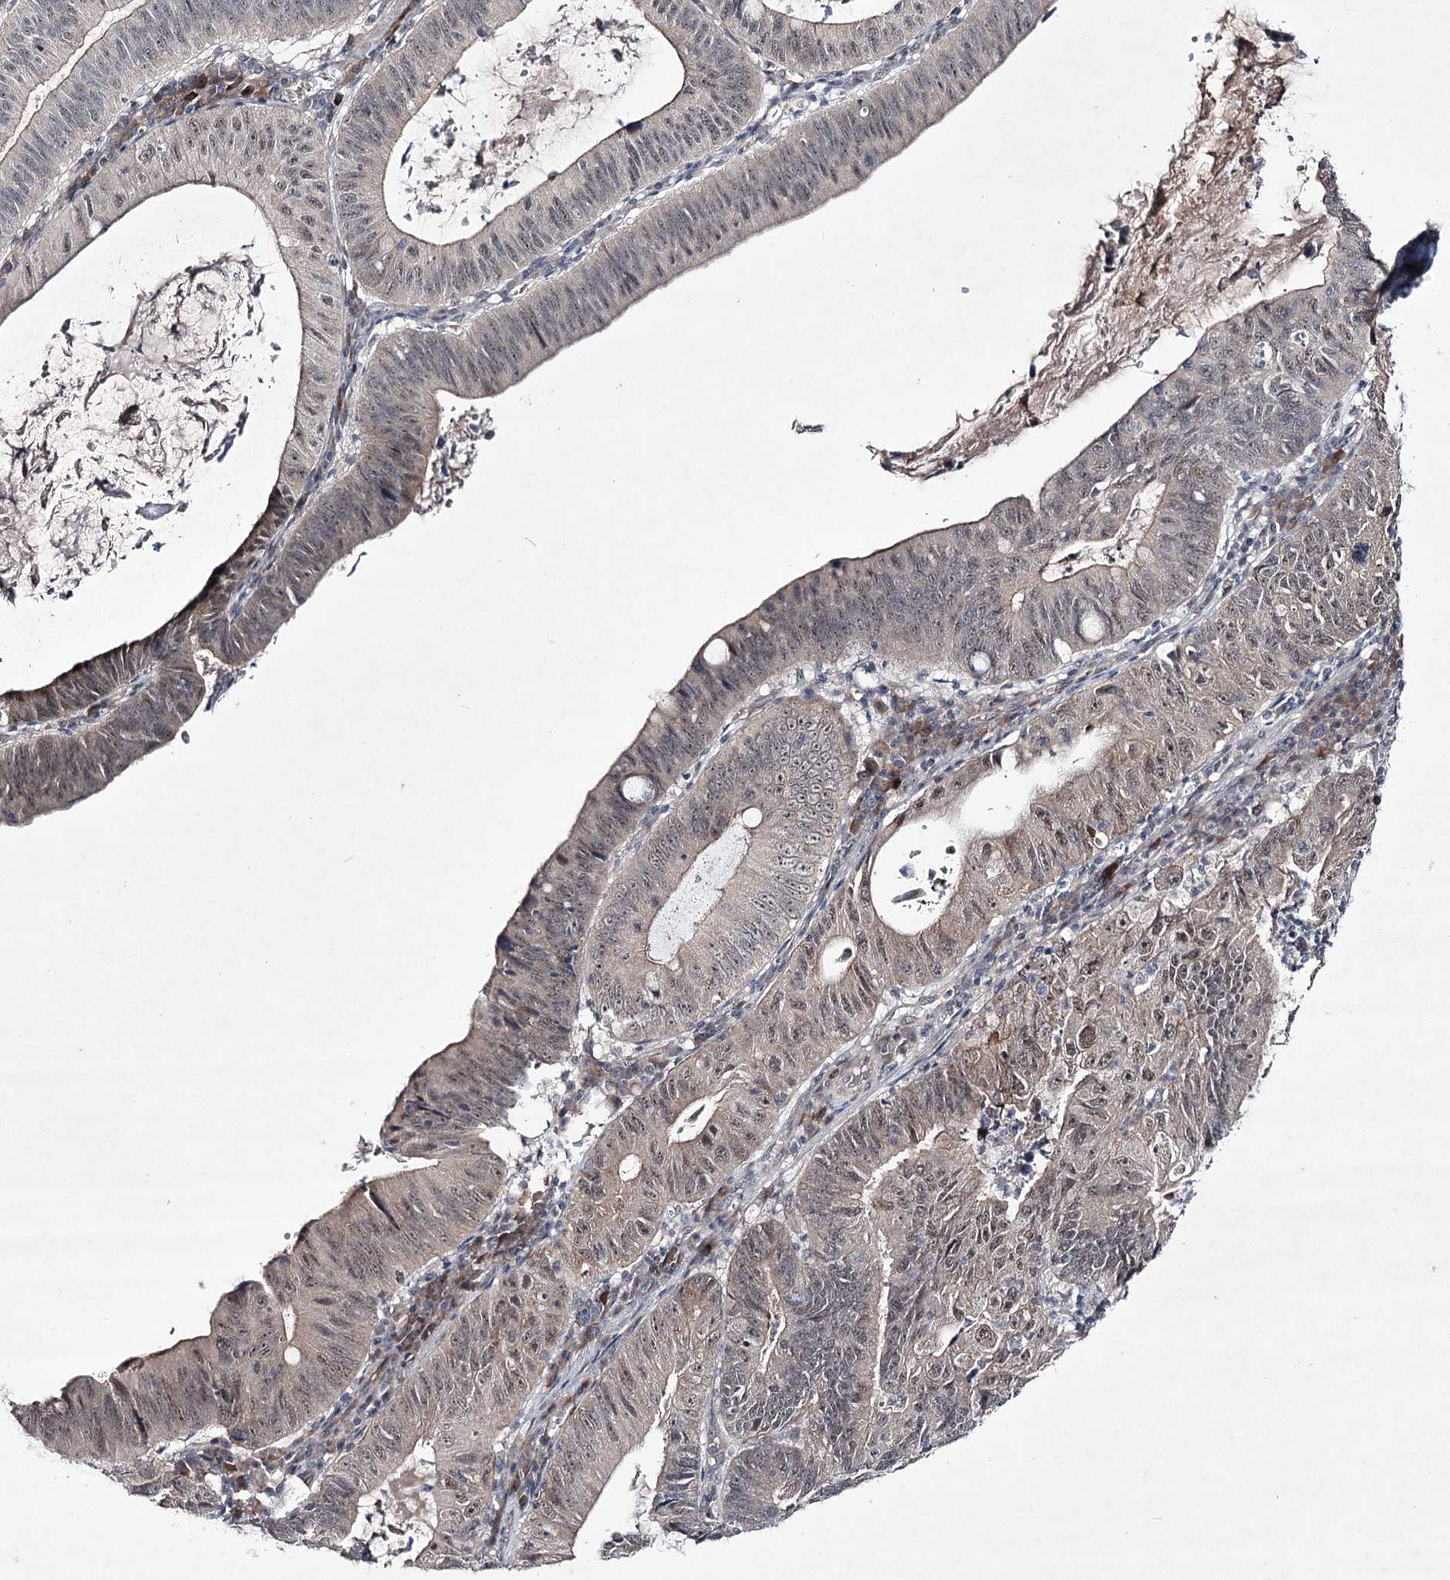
{"staining": {"intensity": "moderate", "quantity": "25%-75%", "location": "nuclear"}, "tissue": "stomach cancer", "cell_type": "Tumor cells", "image_type": "cancer", "snomed": [{"axis": "morphology", "description": "Adenocarcinoma, NOS"}, {"axis": "topography", "description": "Stomach"}], "caption": "Moderate nuclear protein positivity is present in about 25%-75% of tumor cells in stomach cancer (adenocarcinoma).", "gene": "HOXC11", "patient": {"sex": "male", "age": 59}}